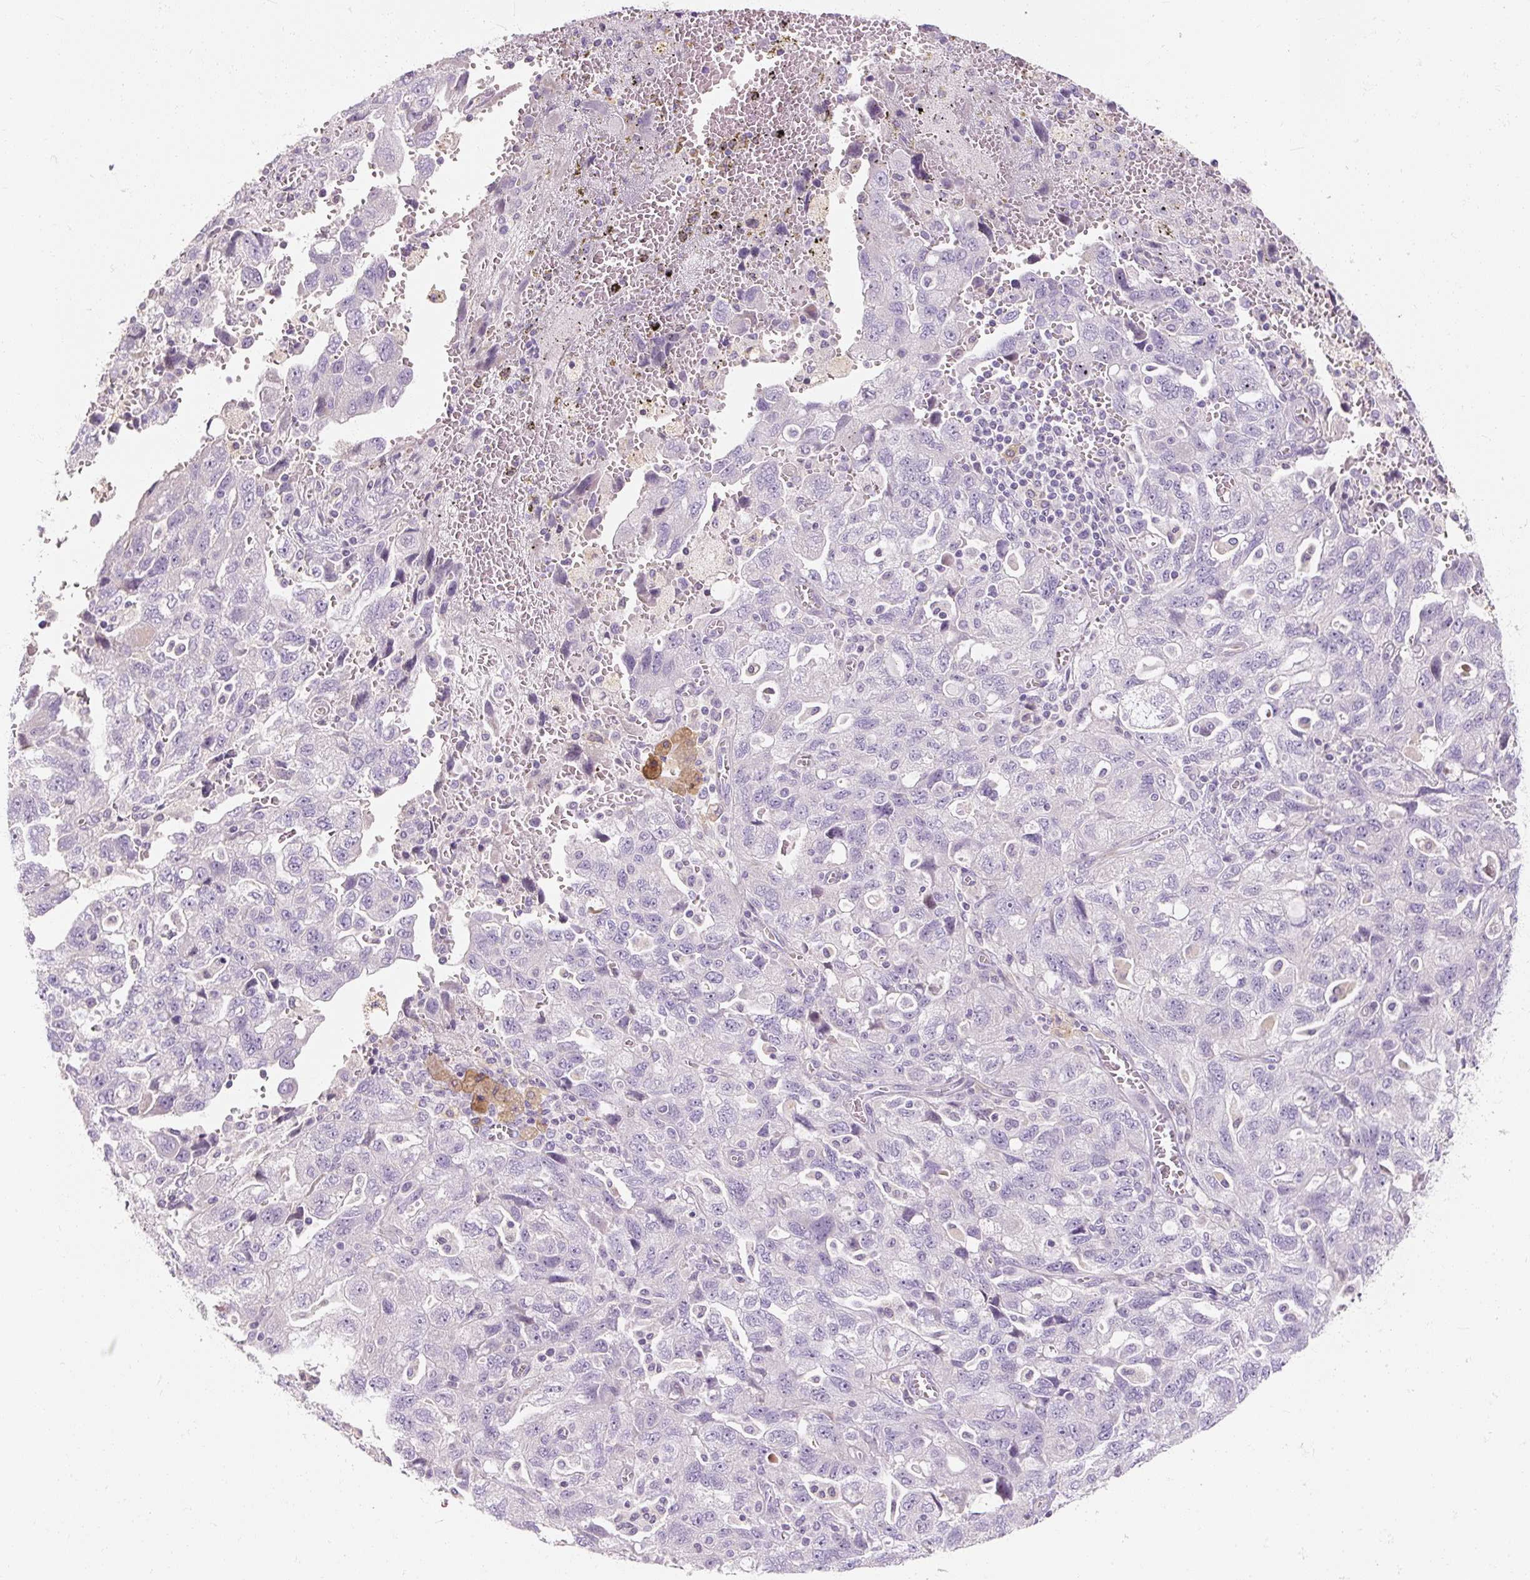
{"staining": {"intensity": "negative", "quantity": "none", "location": "none"}, "tissue": "ovarian cancer", "cell_type": "Tumor cells", "image_type": "cancer", "snomed": [{"axis": "morphology", "description": "Carcinoma, NOS"}, {"axis": "morphology", "description": "Cystadenocarcinoma, serous, NOS"}, {"axis": "topography", "description": "Ovary"}], "caption": "There is no significant positivity in tumor cells of serous cystadenocarcinoma (ovarian).", "gene": "NFE2L3", "patient": {"sex": "female", "age": 69}}